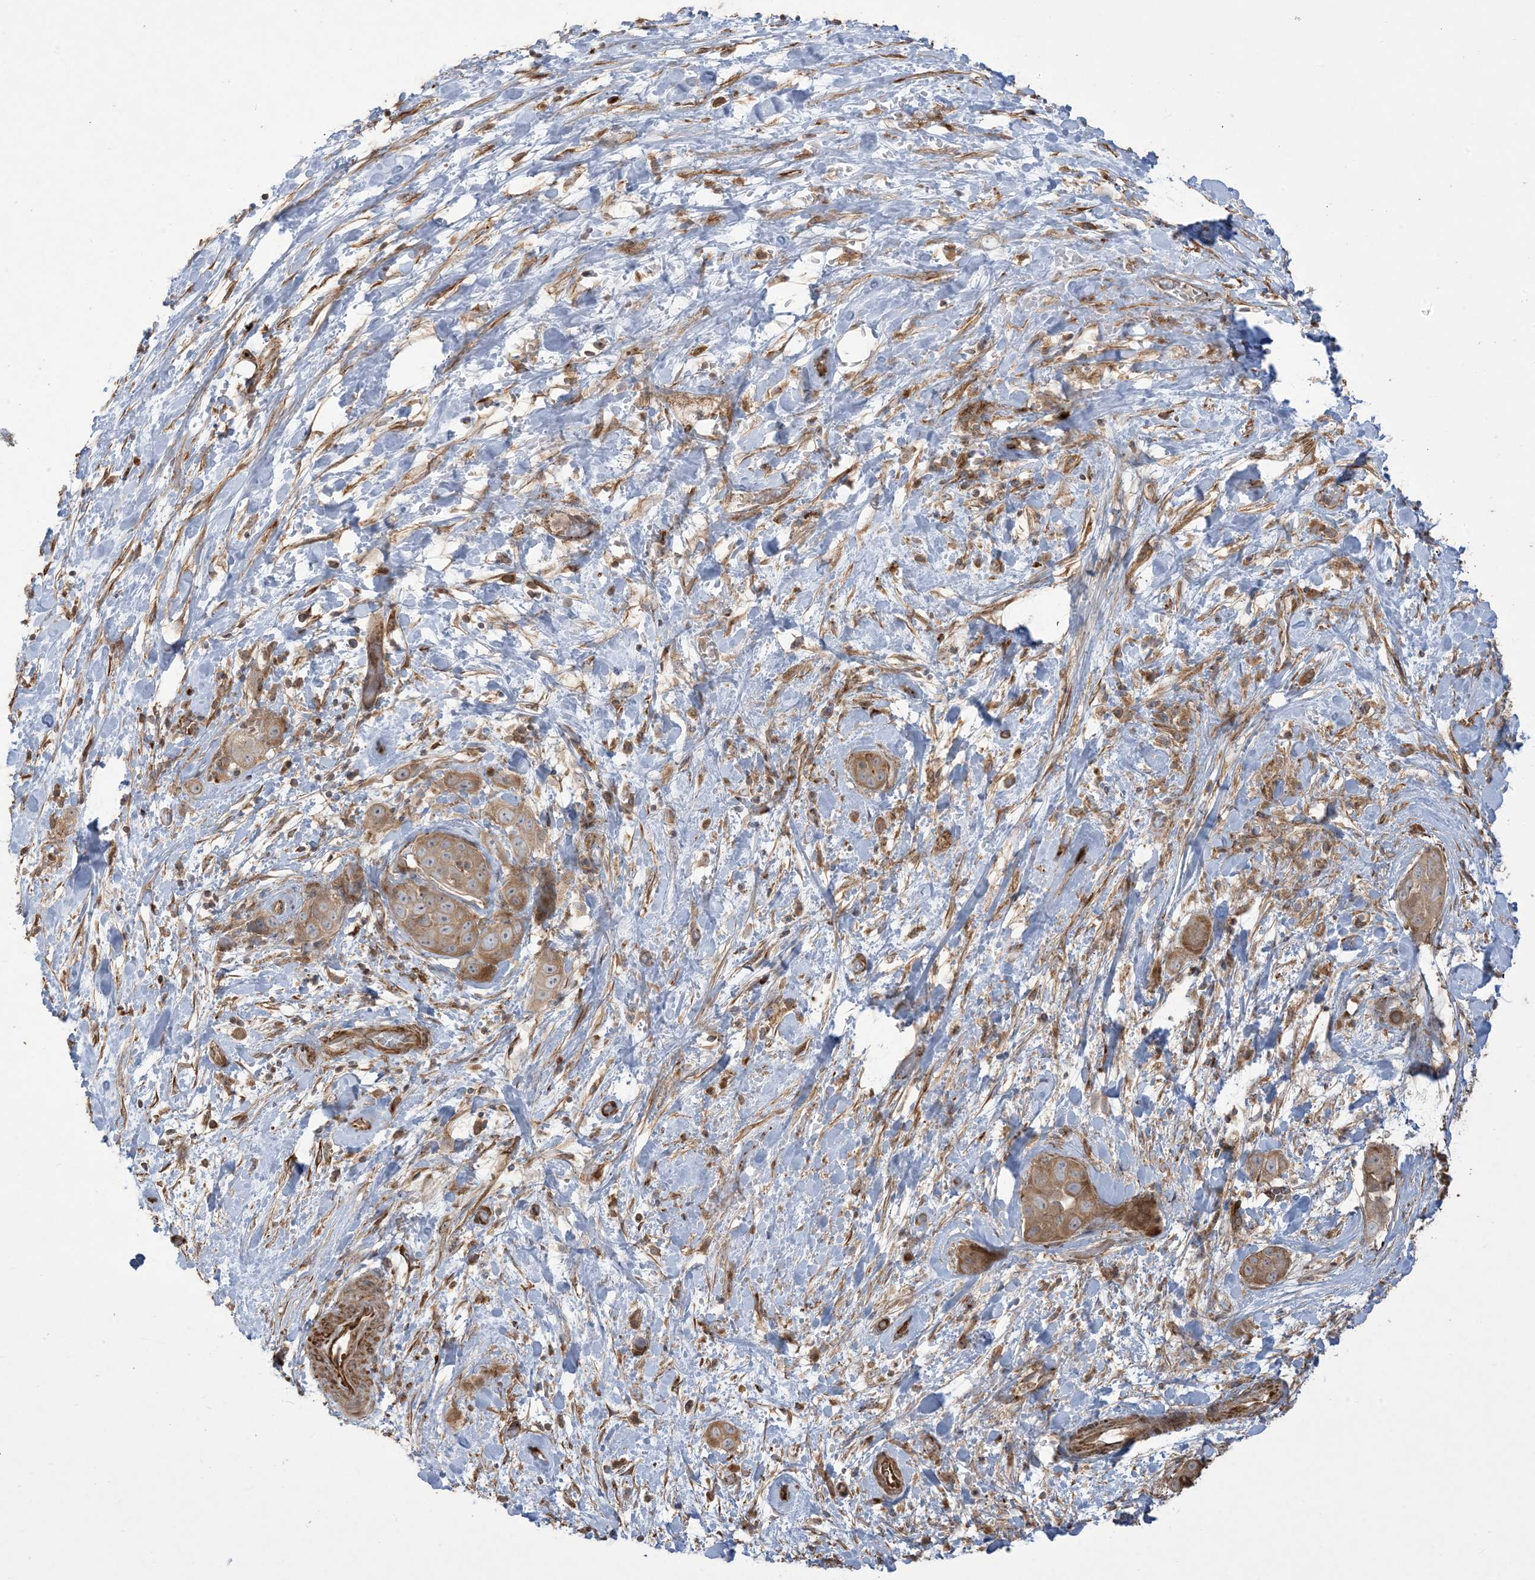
{"staining": {"intensity": "moderate", "quantity": ">75%", "location": "cytoplasmic/membranous"}, "tissue": "liver cancer", "cell_type": "Tumor cells", "image_type": "cancer", "snomed": [{"axis": "morphology", "description": "Cholangiocarcinoma"}, {"axis": "topography", "description": "Liver"}], "caption": "Protein expression analysis of liver cancer exhibits moderate cytoplasmic/membranous staining in about >75% of tumor cells. The protein is stained brown, and the nuclei are stained in blue (DAB IHC with brightfield microscopy, high magnification).", "gene": "KLHL18", "patient": {"sex": "female", "age": 52}}